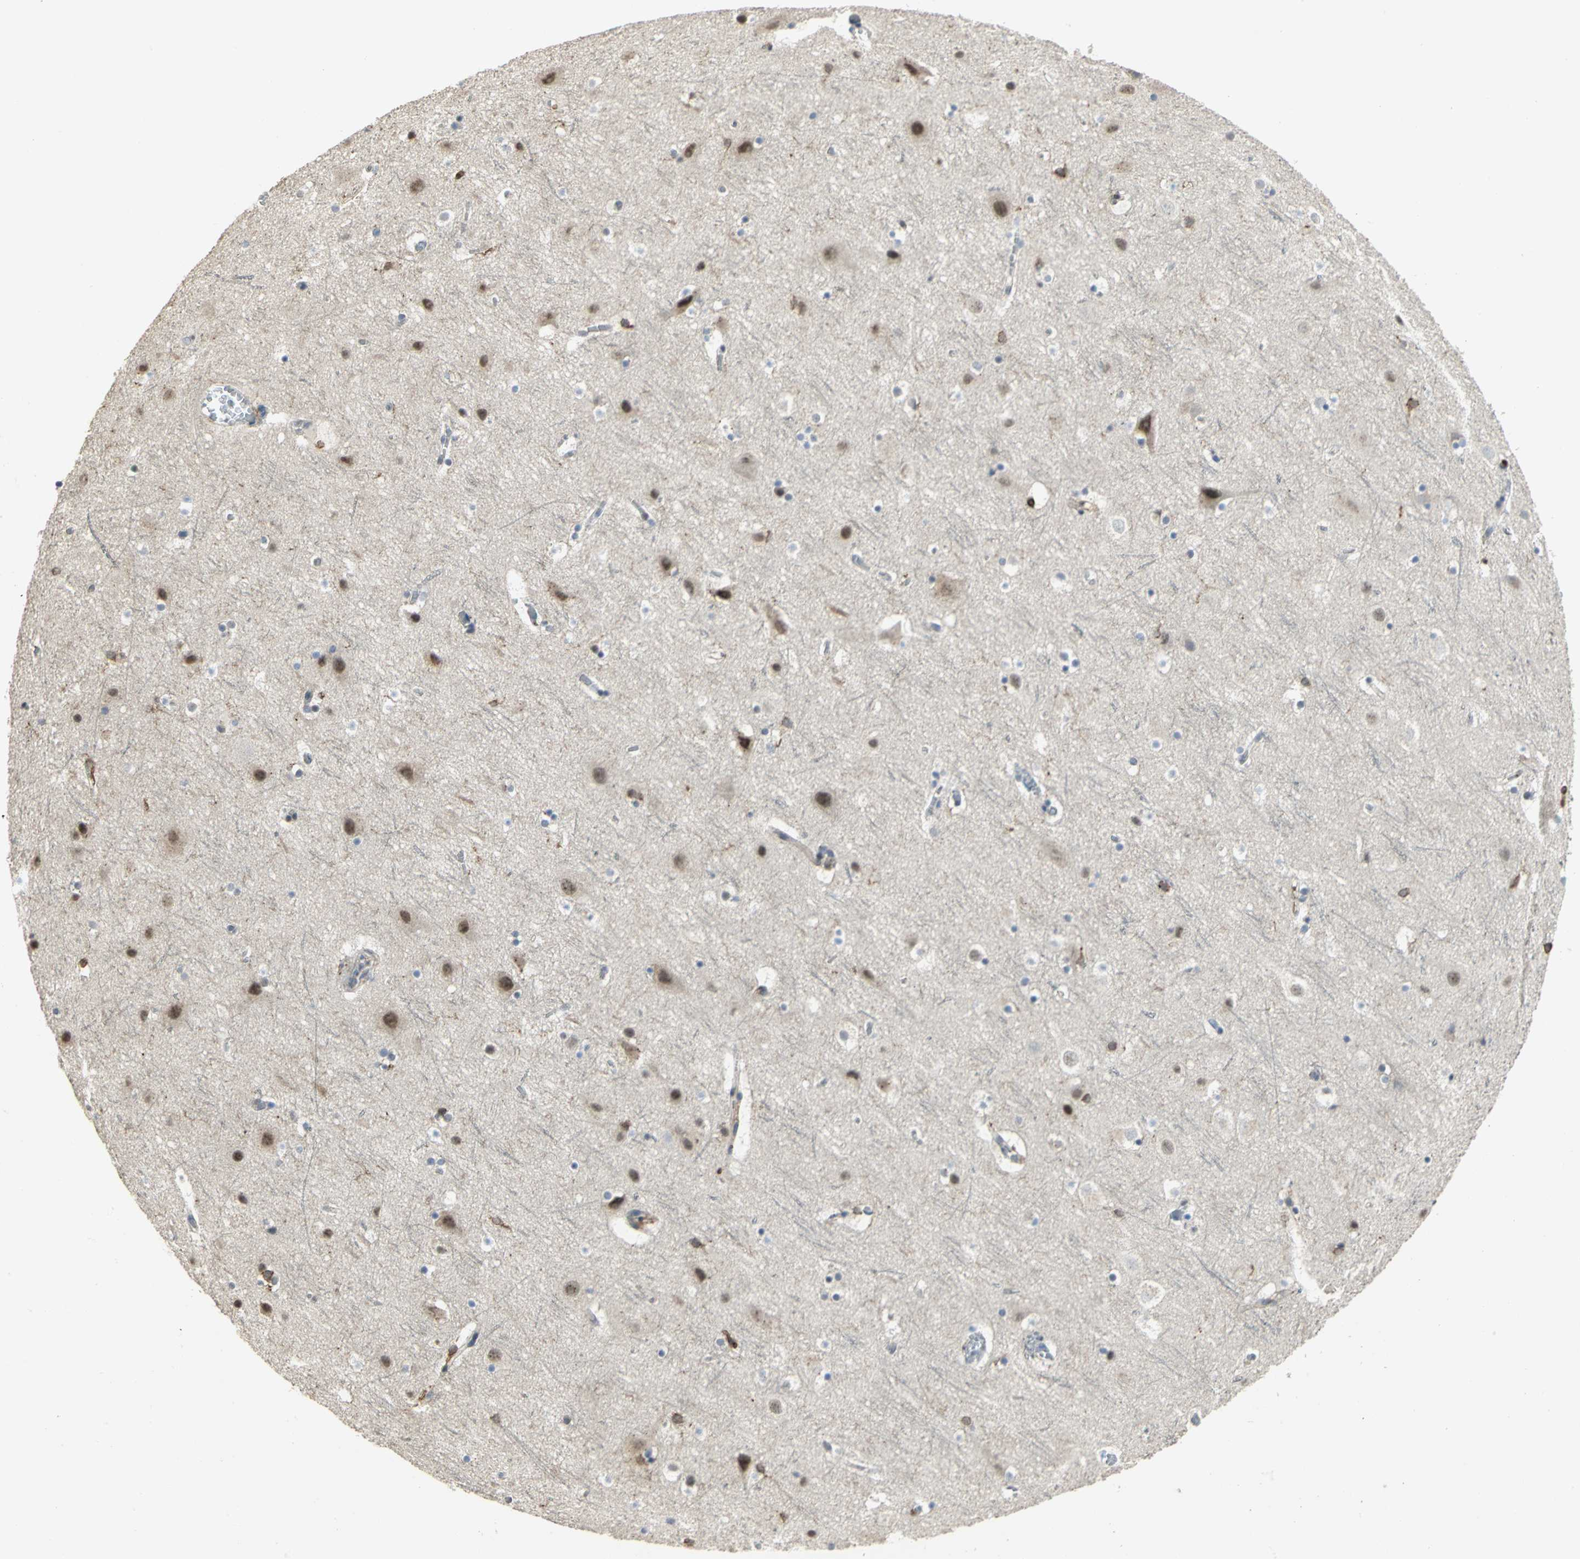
{"staining": {"intensity": "negative", "quantity": "none", "location": "none"}, "tissue": "cerebral cortex", "cell_type": "Endothelial cells", "image_type": "normal", "snomed": [{"axis": "morphology", "description": "Normal tissue, NOS"}, {"axis": "topography", "description": "Cerebral cortex"}], "caption": "The immunohistochemistry image has no significant positivity in endothelial cells of cerebral cortex.", "gene": "SKAP2", "patient": {"sex": "male", "age": 45}}